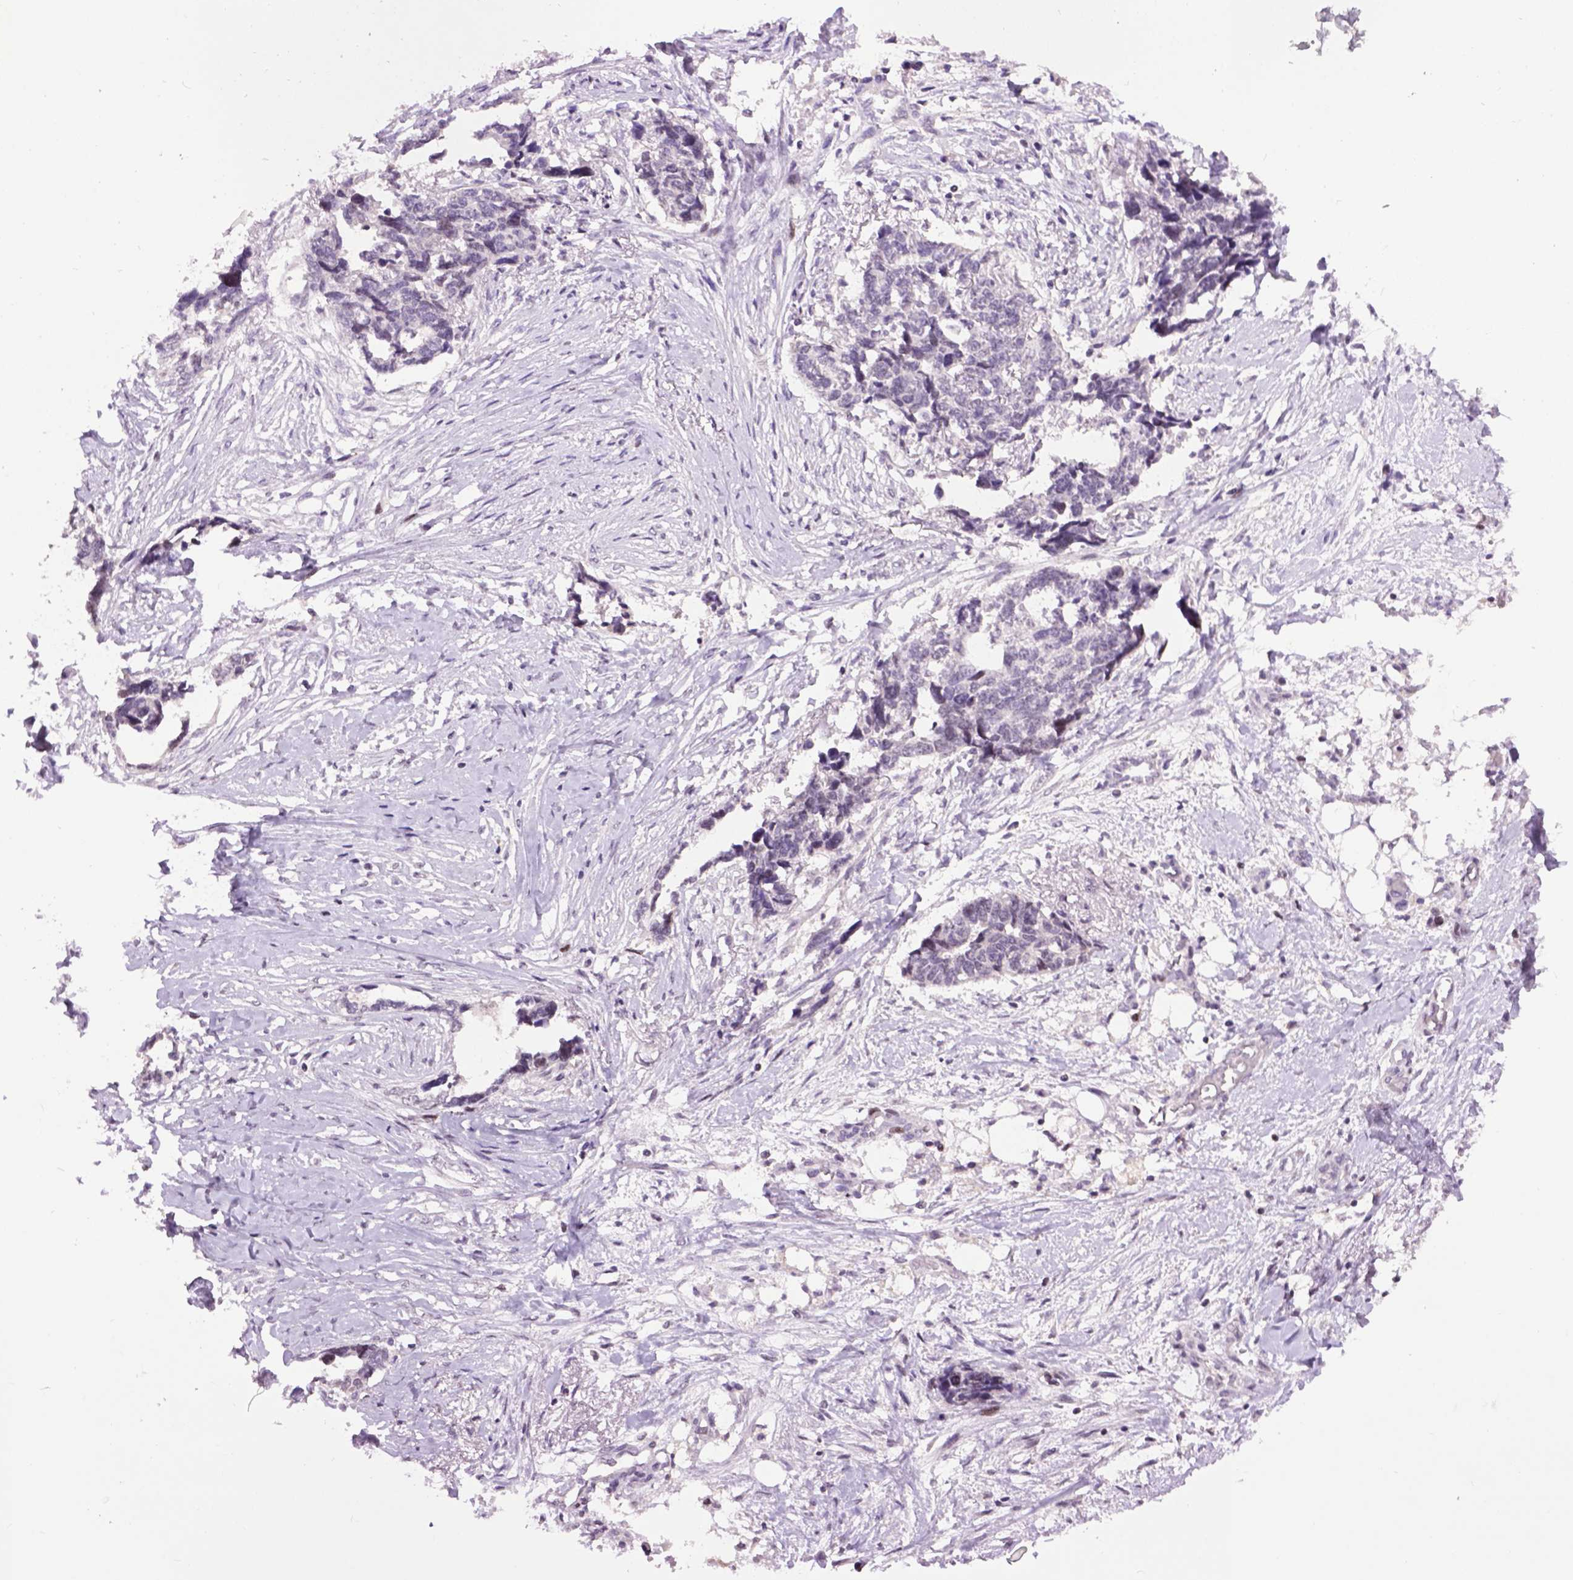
{"staining": {"intensity": "negative", "quantity": "none", "location": "none"}, "tissue": "ovarian cancer", "cell_type": "Tumor cells", "image_type": "cancer", "snomed": [{"axis": "morphology", "description": "Cystadenocarcinoma, serous, NOS"}, {"axis": "topography", "description": "Ovary"}], "caption": "Ovarian cancer (serous cystadenocarcinoma) stained for a protein using immunohistochemistry shows no positivity tumor cells.", "gene": "TH", "patient": {"sex": "female", "age": 69}}